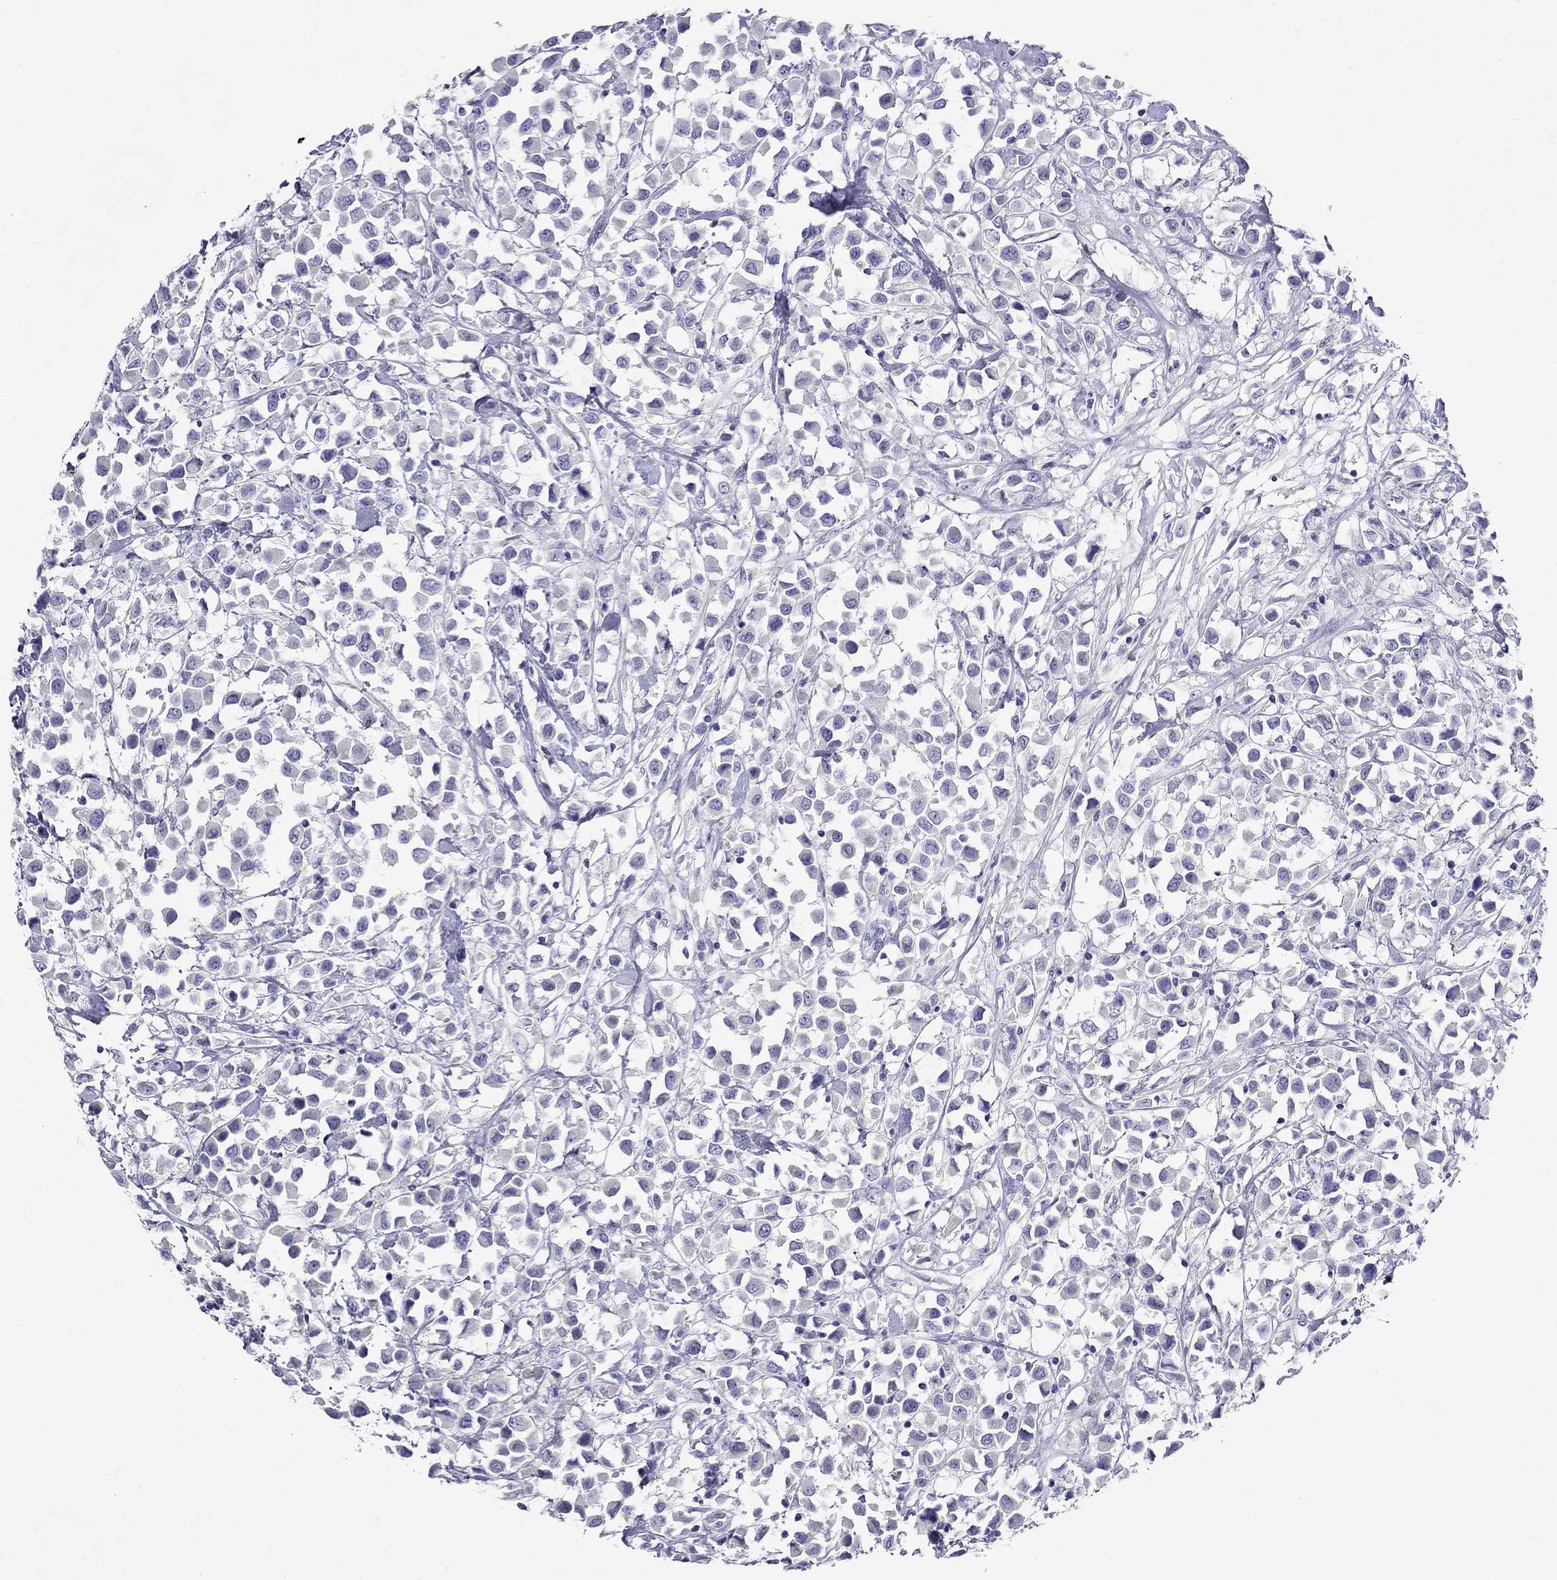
{"staining": {"intensity": "negative", "quantity": "none", "location": "none"}, "tissue": "breast cancer", "cell_type": "Tumor cells", "image_type": "cancer", "snomed": [{"axis": "morphology", "description": "Duct carcinoma"}, {"axis": "topography", "description": "Breast"}], "caption": "DAB (3,3'-diaminobenzidine) immunohistochemical staining of breast cancer exhibits no significant expression in tumor cells.", "gene": "GNAT3", "patient": {"sex": "female", "age": 61}}